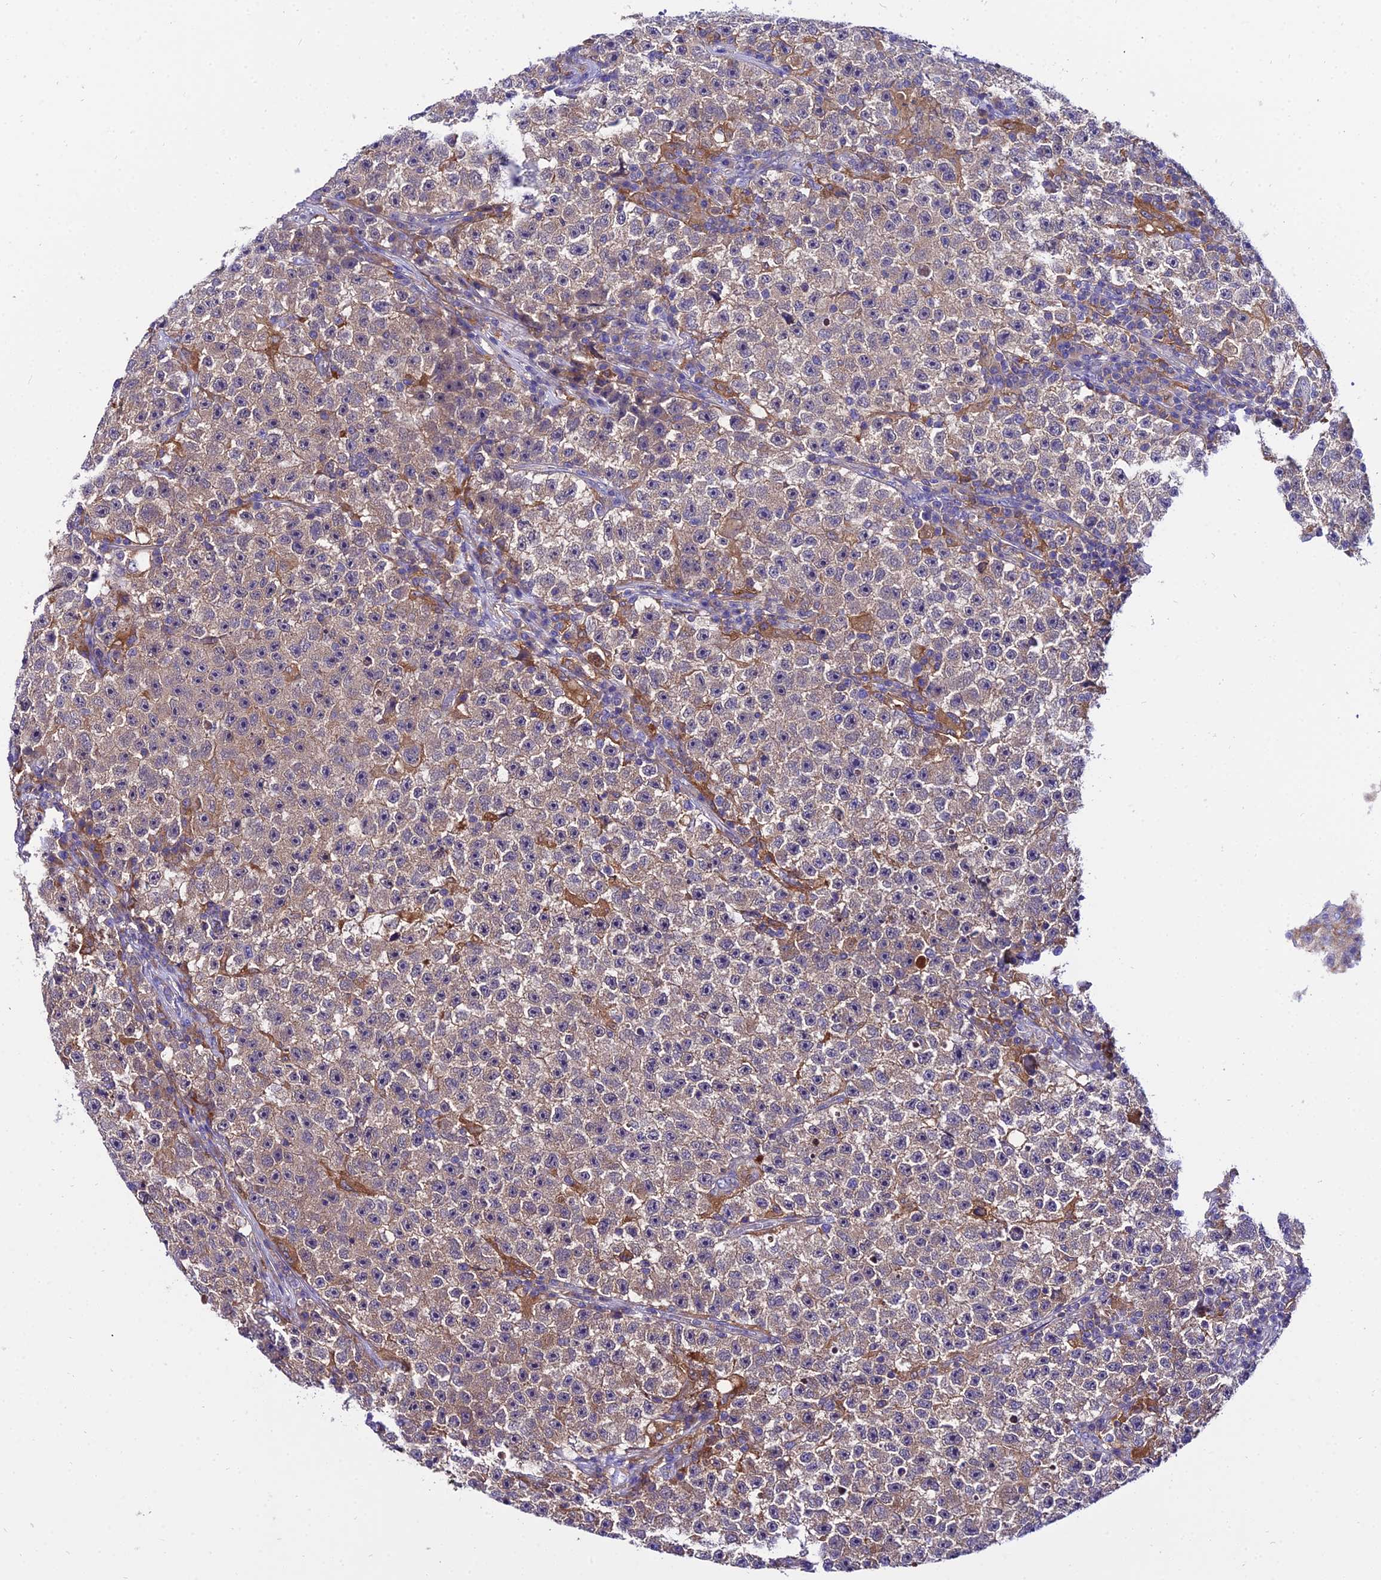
{"staining": {"intensity": "weak", "quantity": ">75%", "location": "cytoplasmic/membranous"}, "tissue": "testis cancer", "cell_type": "Tumor cells", "image_type": "cancer", "snomed": [{"axis": "morphology", "description": "Seminoma, NOS"}, {"axis": "topography", "description": "Testis"}], "caption": "Tumor cells display low levels of weak cytoplasmic/membranous staining in about >75% of cells in testis cancer.", "gene": "C2orf69", "patient": {"sex": "male", "age": 22}}